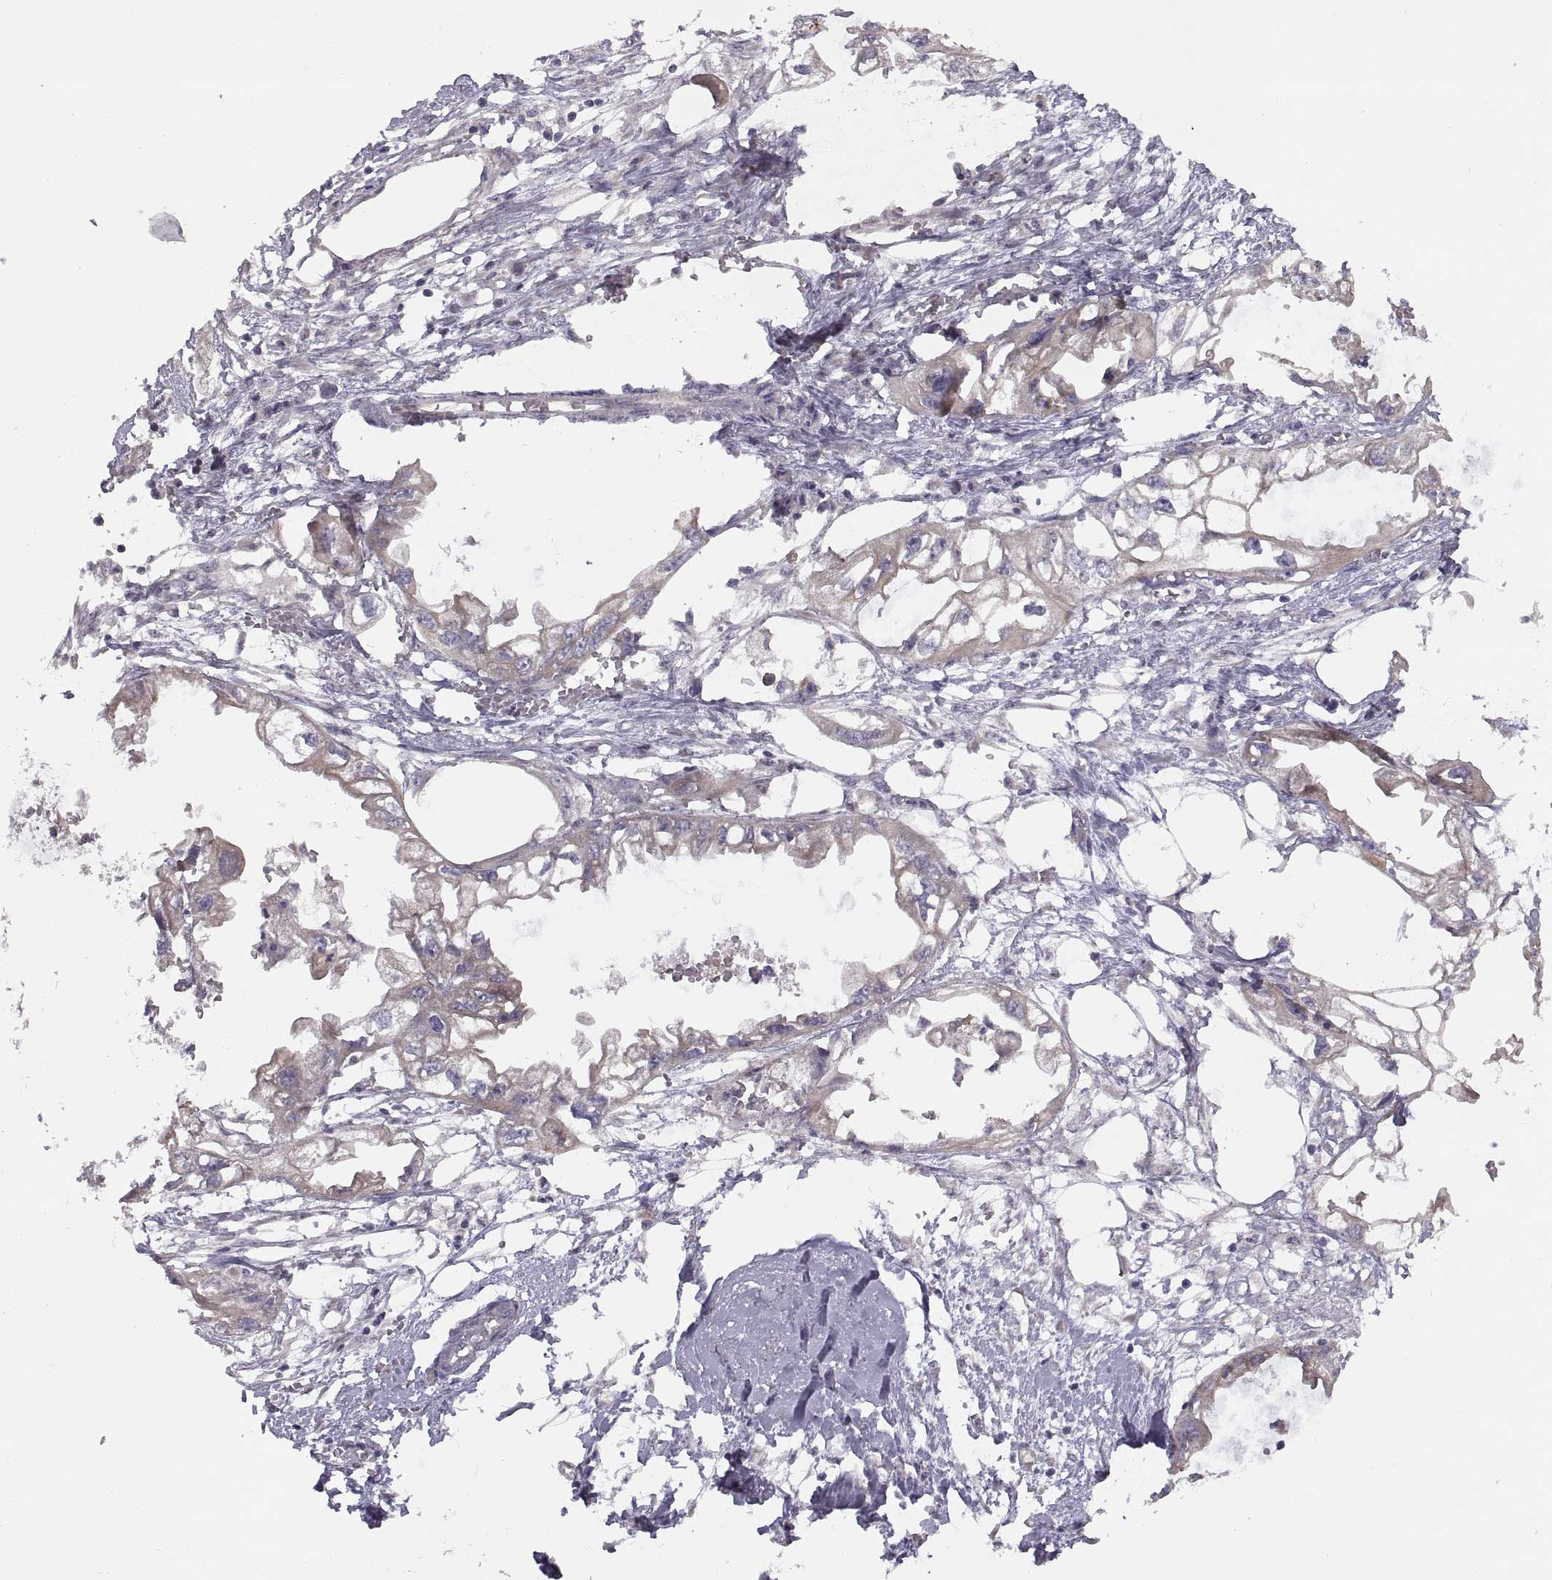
{"staining": {"intensity": "moderate", "quantity": "25%-75%", "location": "cytoplasmic/membranous"}, "tissue": "endometrial cancer", "cell_type": "Tumor cells", "image_type": "cancer", "snomed": [{"axis": "morphology", "description": "Adenocarcinoma, NOS"}, {"axis": "morphology", "description": "Adenocarcinoma, metastatic, NOS"}, {"axis": "topography", "description": "Adipose tissue"}, {"axis": "topography", "description": "Endometrium"}], "caption": "The photomicrograph shows immunohistochemical staining of adenocarcinoma (endometrial). There is moderate cytoplasmic/membranous staining is appreciated in about 25%-75% of tumor cells.", "gene": "ACSBG2", "patient": {"sex": "female", "age": 67}}